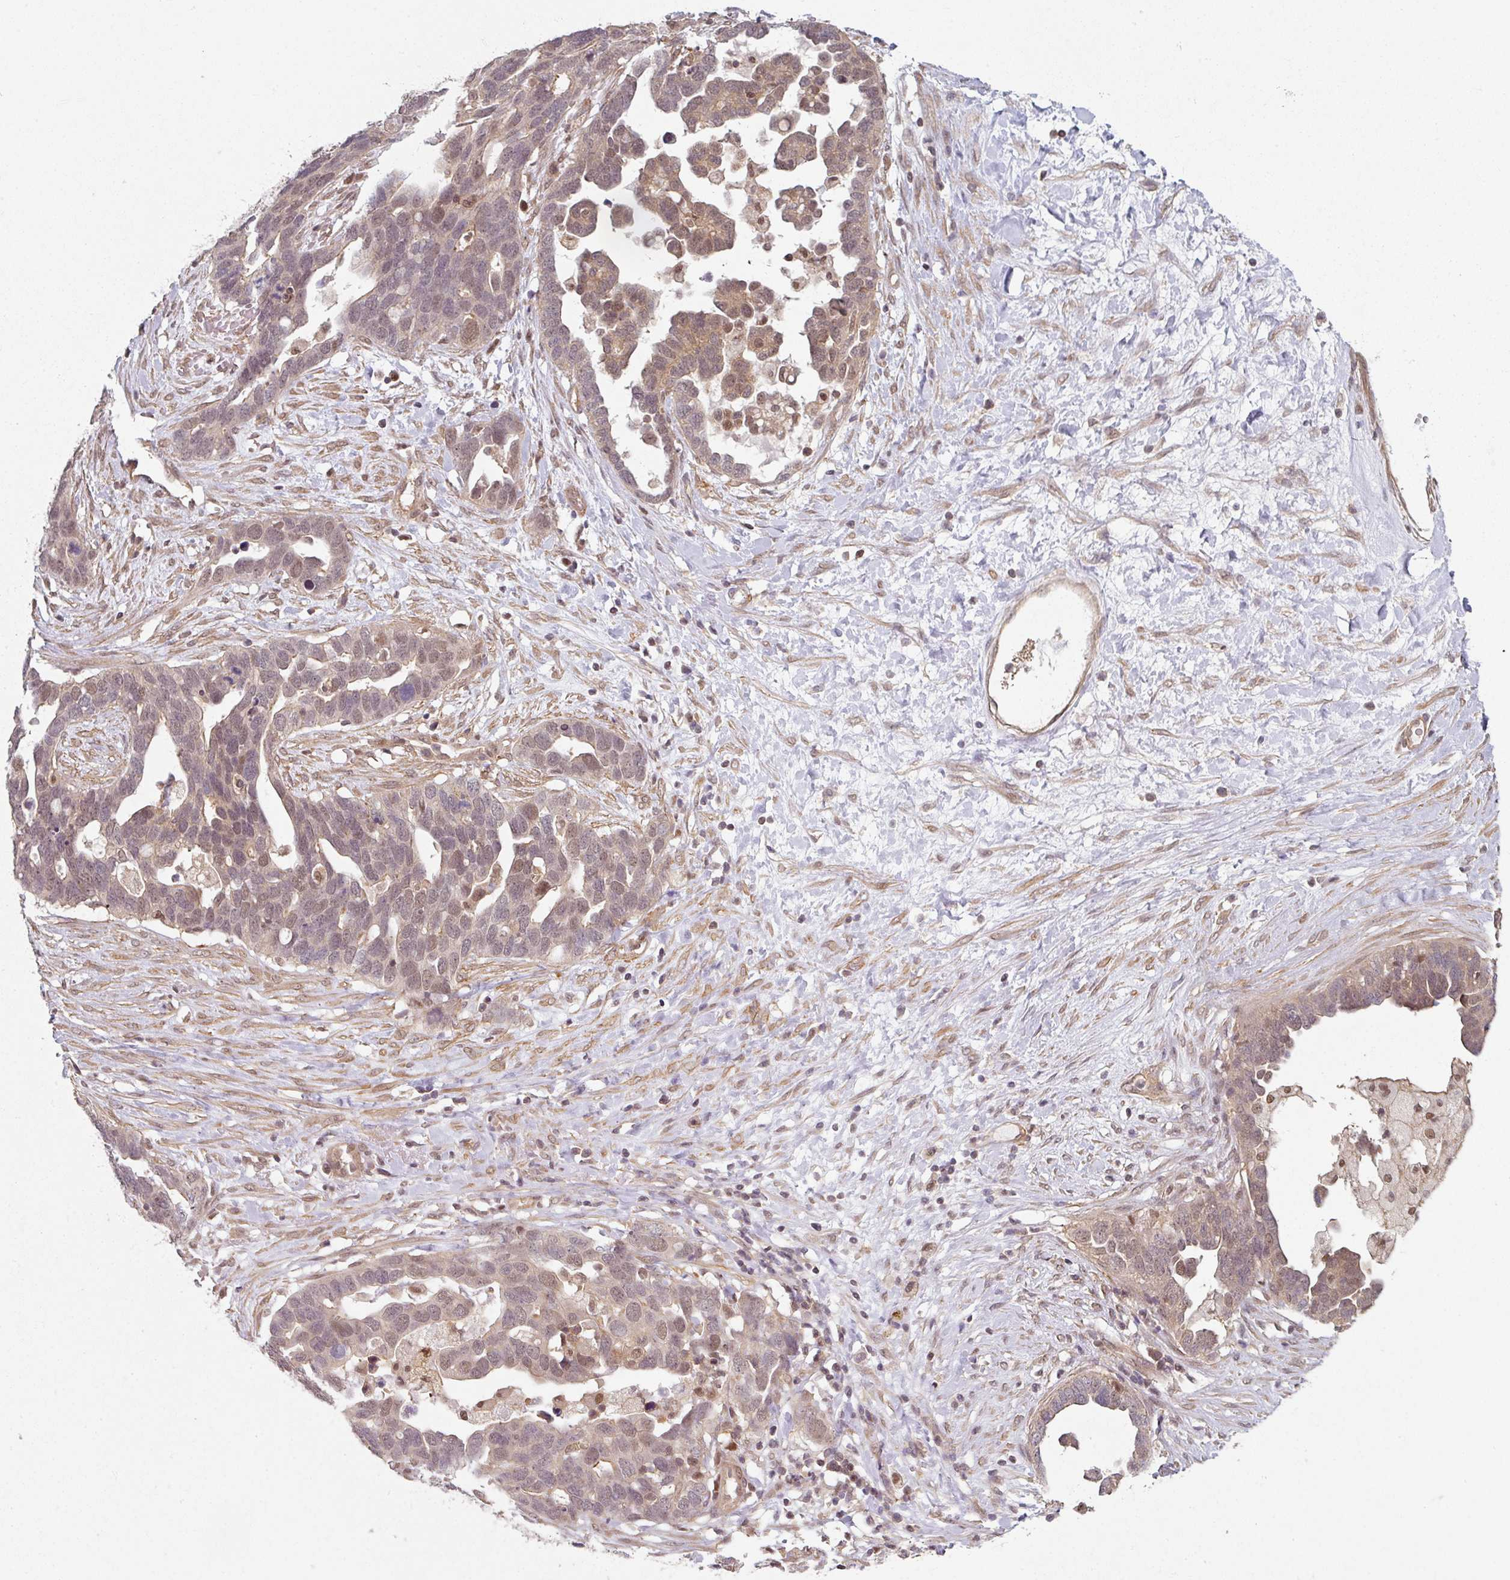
{"staining": {"intensity": "weak", "quantity": "25%-75%", "location": "nuclear"}, "tissue": "ovarian cancer", "cell_type": "Tumor cells", "image_type": "cancer", "snomed": [{"axis": "morphology", "description": "Cystadenocarcinoma, serous, NOS"}, {"axis": "topography", "description": "Ovary"}], "caption": "This is a photomicrograph of immunohistochemistry staining of ovarian cancer (serous cystadenocarcinoma), which shows weak staining in the nuclear of tumor cells.", "gene": "PSME3IP1", "patient": {"sex": "female", "age": 54}}